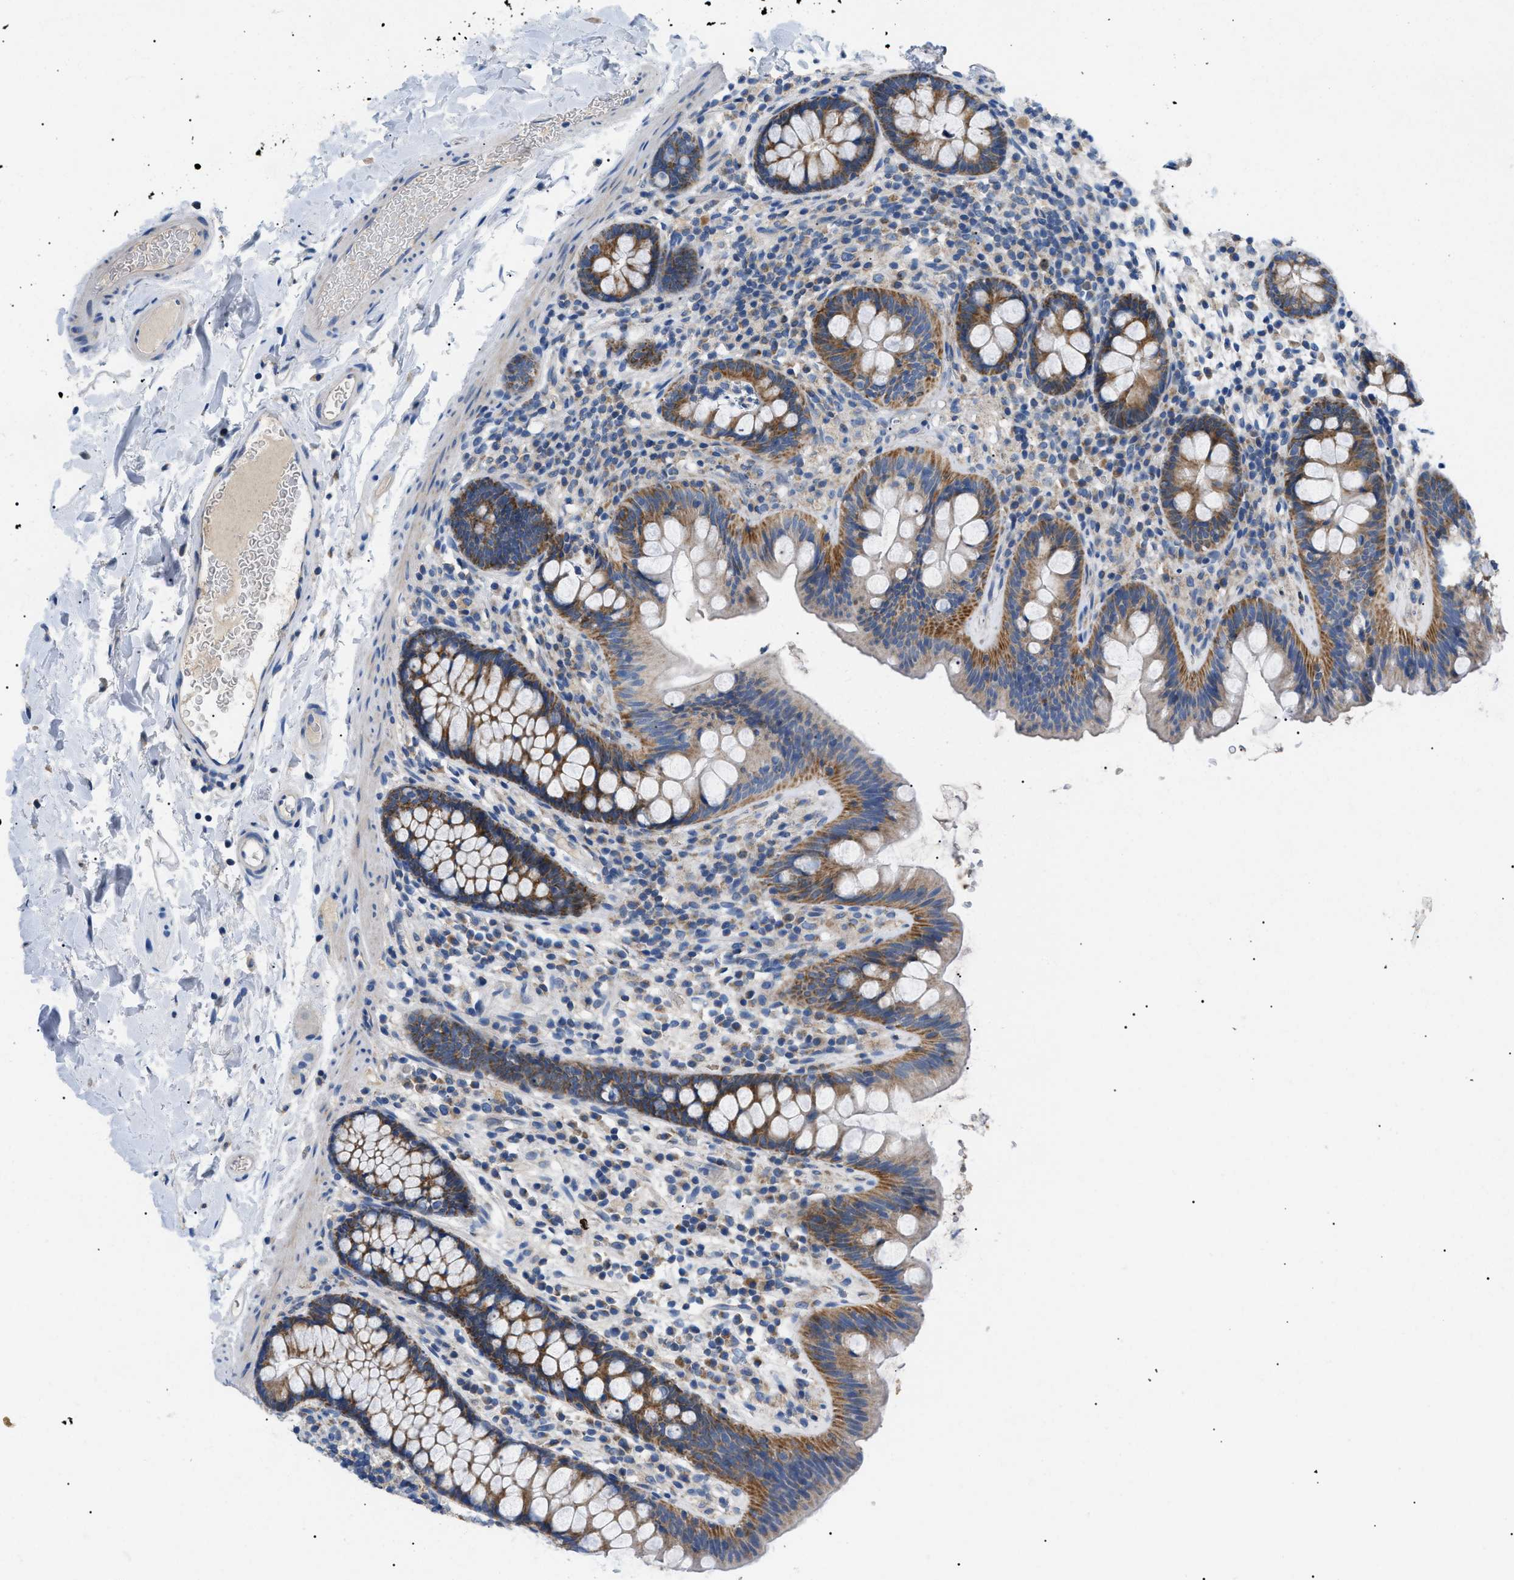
{"staining": {"intensity": "weak", "quantity": "25%-75%", "location": "cytoplasmic/membranous"}, "tissue": "colon", "cell_type": "Endothelial cells", "image_type": "normal", "snomed": [{"axis": "morphology", "description": "Normal tissue, NOS"}, {"axis": "topography", "description": "Colon"}], "caption": "Benign colon was stained to show a protein in brown. There is low levels of weak cytoplasmic/membranous expression in approximately 25%-75% of endothelial cells.", "gene": "TOMM6", "patient": {"sex": "female", "age": 80}}